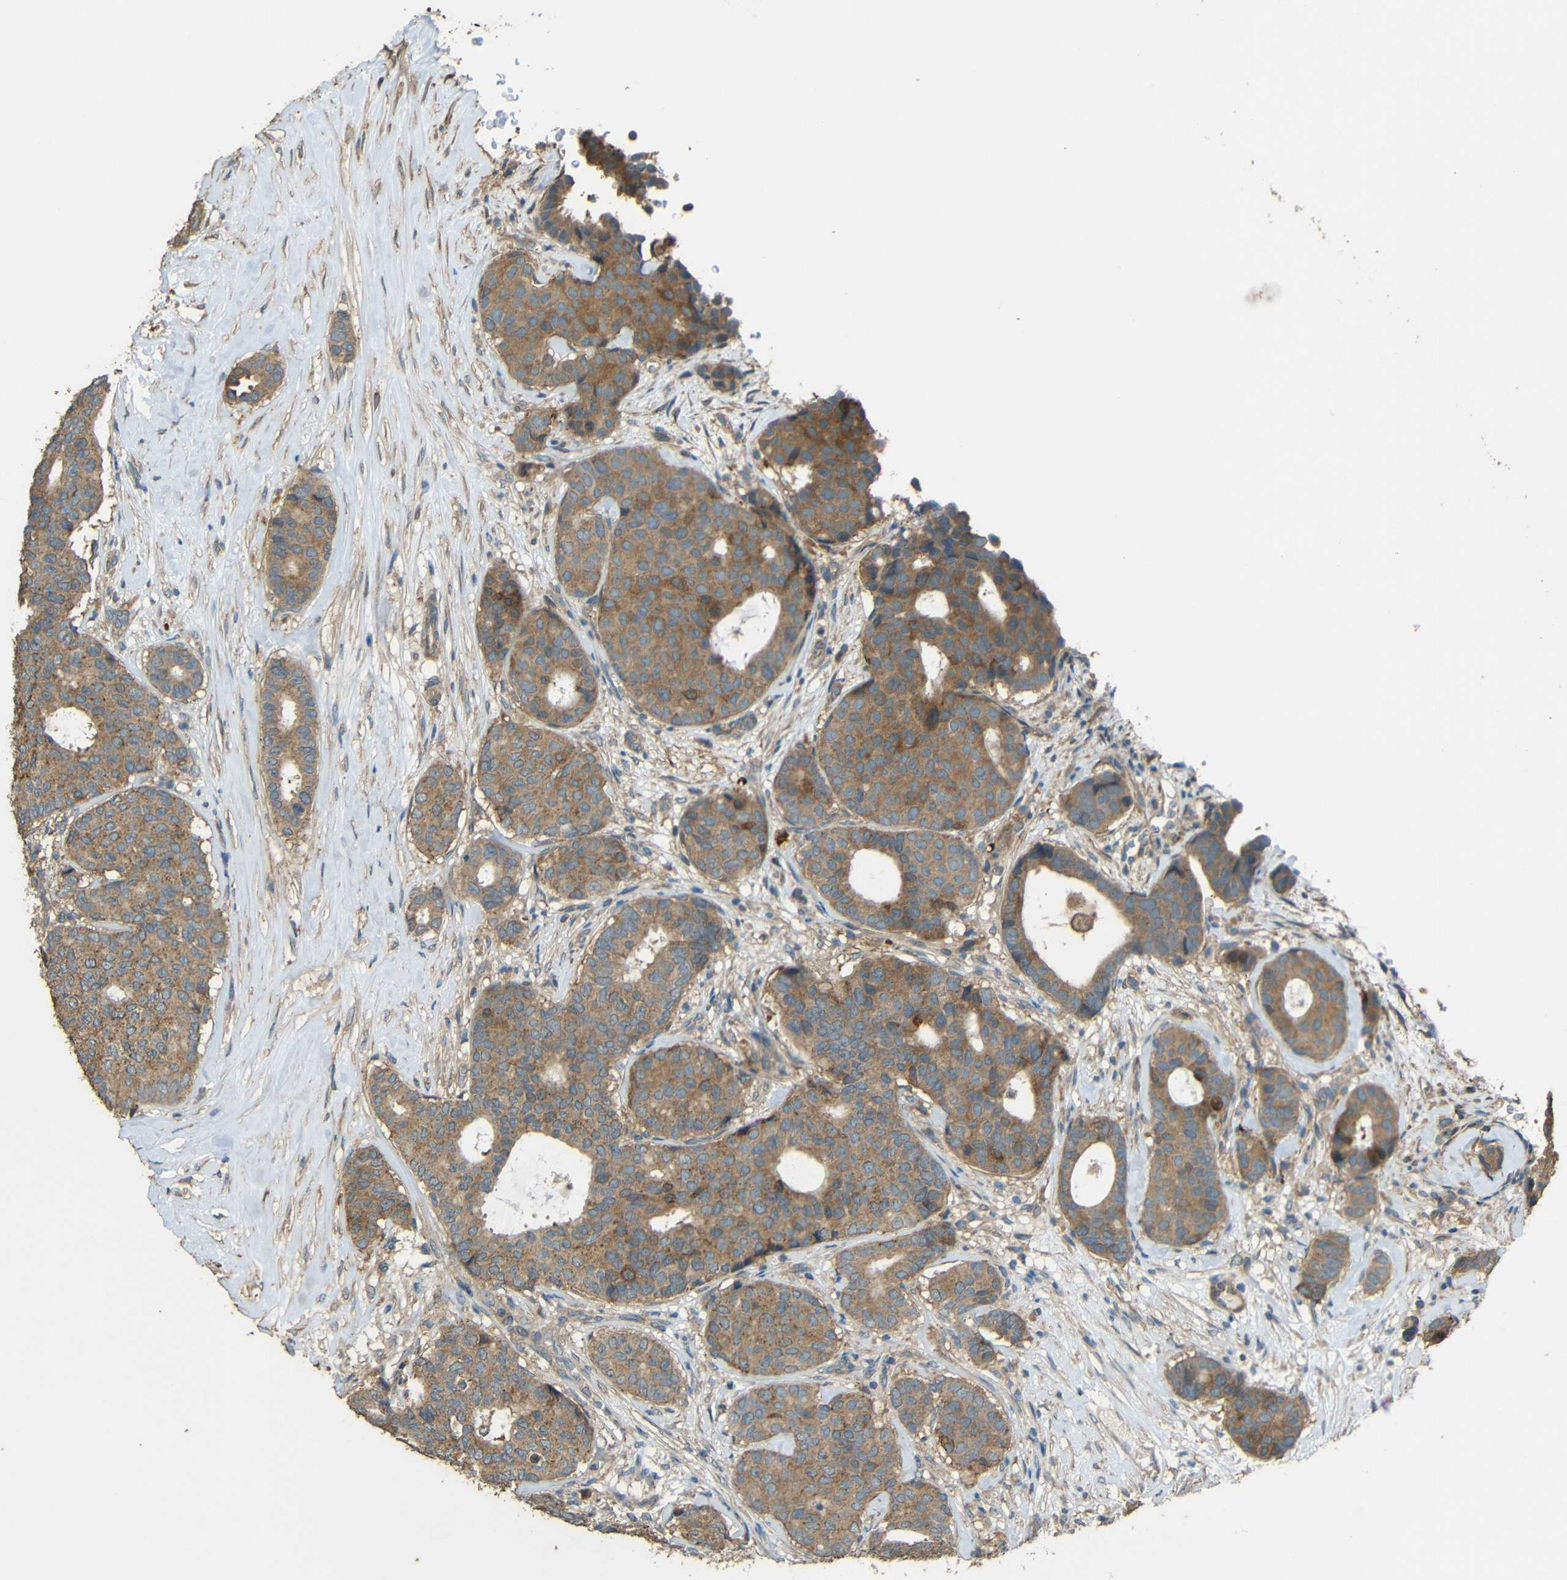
{"staining": {"intensity": "moderate", "quantity": ">75%", "location": "cytoplasmic/membranous"}, "tissue": "breast cancer", "cell_type": "Tumor cells", "image_type": "cancer", "snomed": [{"axis": "morphology", "description": "Duct carcinoma"}, {"axis": "topography", "description": "Breast"}], "caption": "Moderate cytoplasmic/membranous protein expression is present in about >75% of tumor cells in breast cancer. Nuclei are stained in blue.", "gene": "ACACA", "patient": {"sex": "female", "age": 75}}